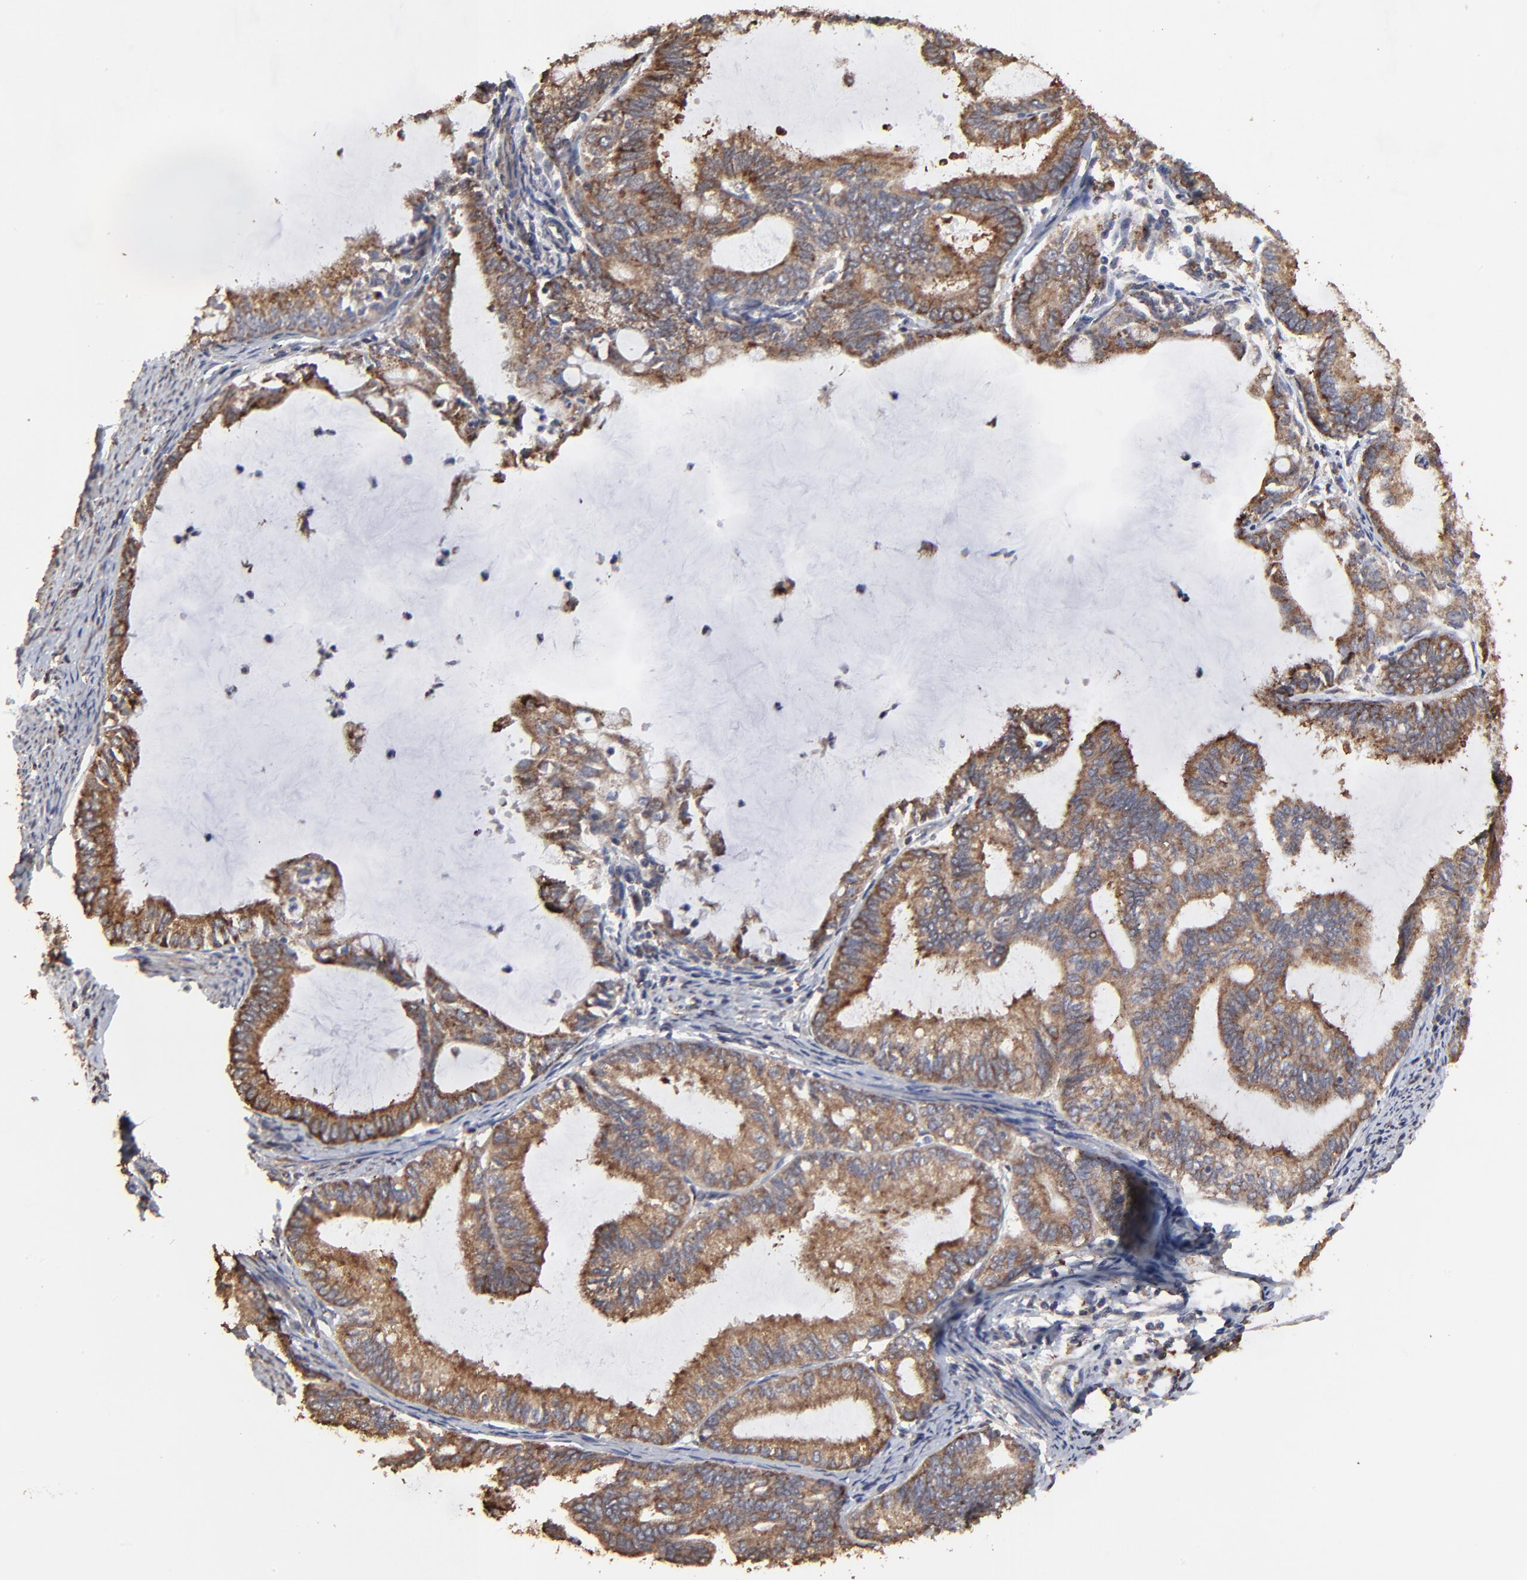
{"staining": {"intensity": "strong", "quantity": ">75%", "location": "cytoplasmic/membranous"}, "tissue": "endometrial cancer", "cell_type": "Tumor cells", "image_type": "cancer", "snomed": [{"axis": "morphology", "description": "Adenocarcinoma, NOS"}, {"axis": "topography", "description": "Endometrium"}], "caption": "IHC of adenocarcinoma (endometrial) reveals high levels of strong cytoplasmic/membranous positivity in approximately >75% of tumor cells. The staining was performed using DAB (3,3'-diaminobenzidine), with brown indicating positive protein expression. Nuclei are stained blue with hematoxylin.", "gene": "ELP2", "patient": {"sex": "female", "age": 86}}